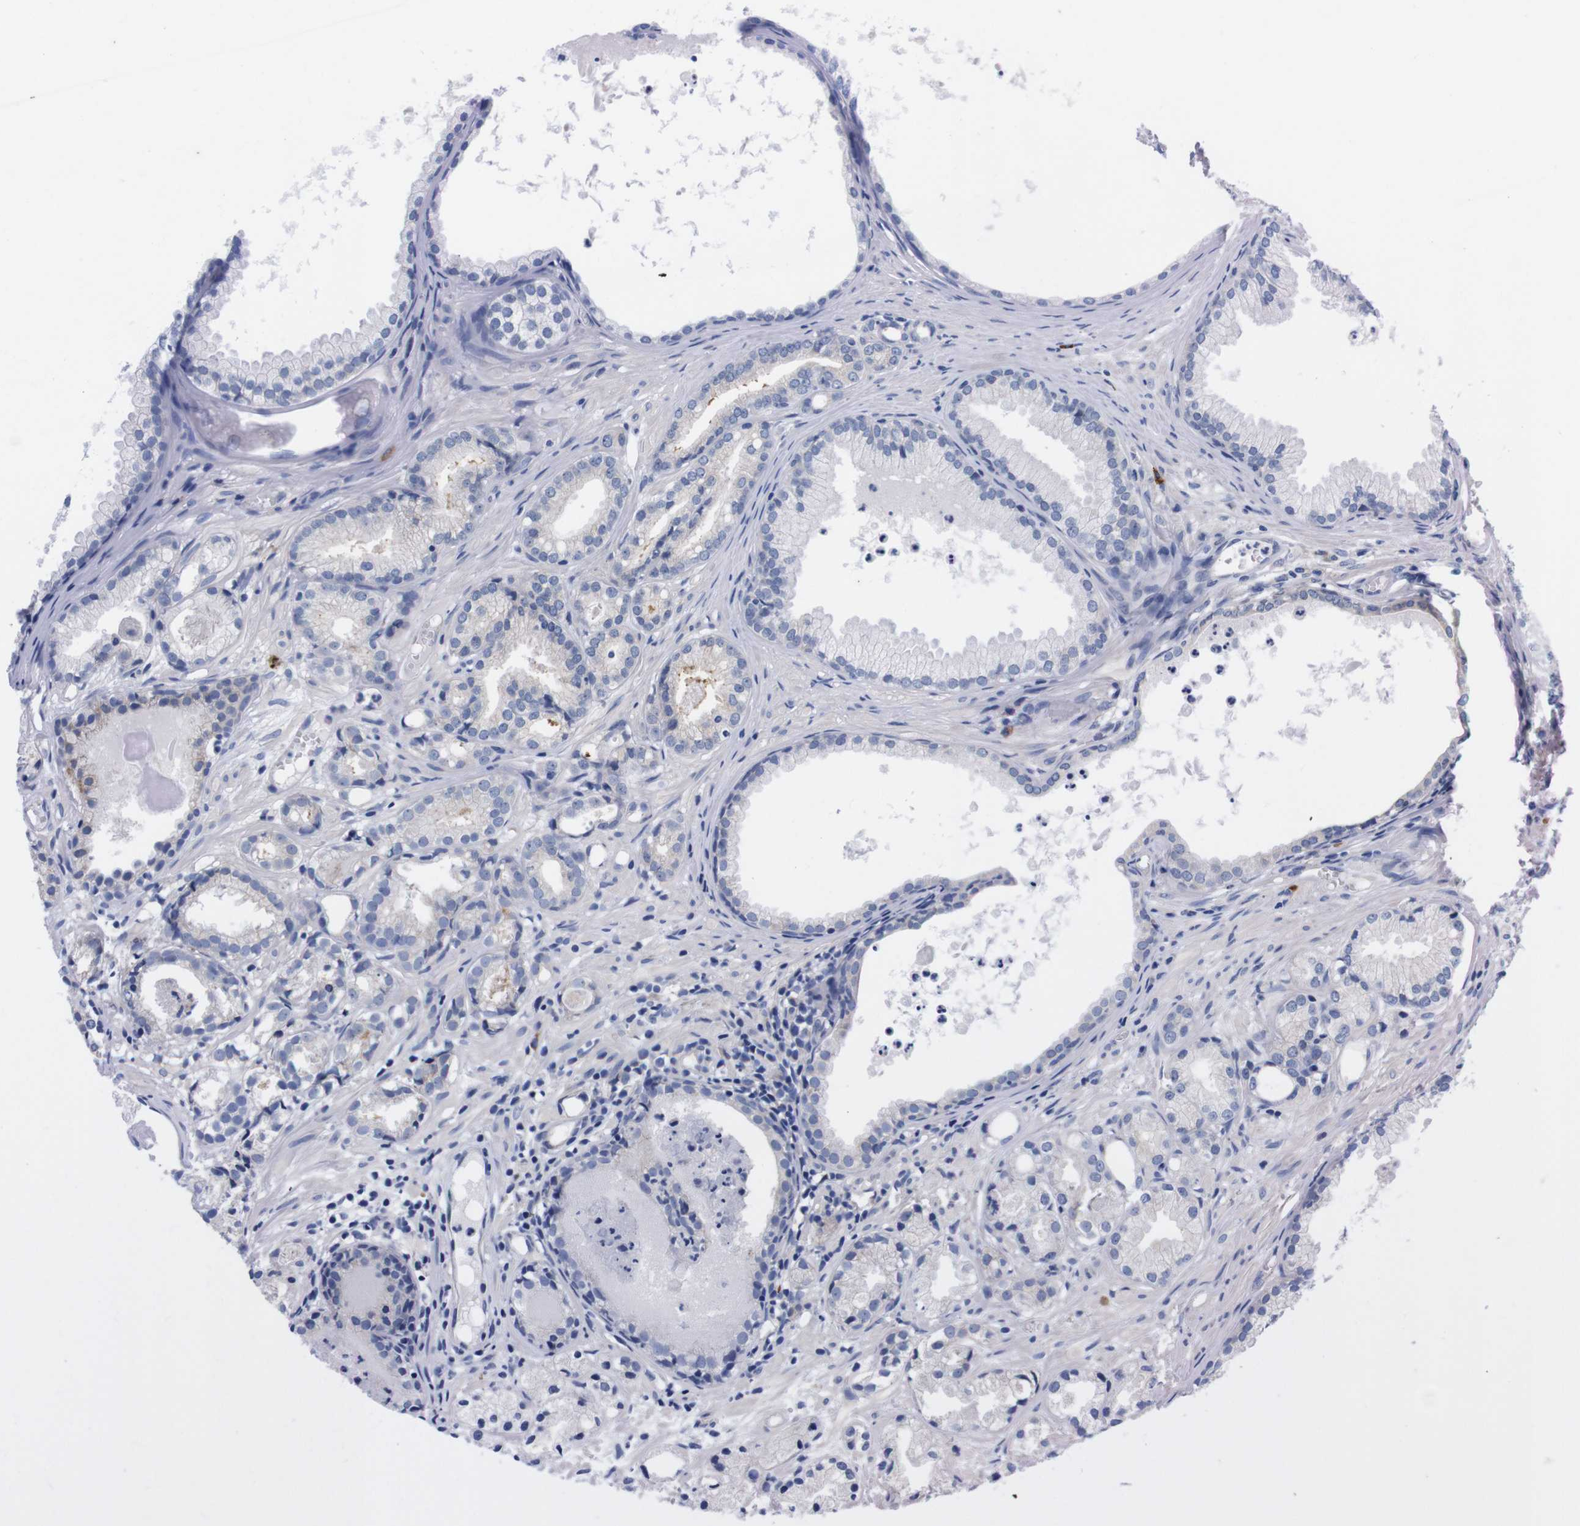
{"staining": {"intensity": "negative", "quantity": "none", "location": "none"}, "tissue": "prostate cancer", "cell_type": "Tumor cells", "image_type": "cancer", "snomed": [{"axis": "morphology", "description": "Adenocarcinoma, Low grade"}, {"axis": "topography", "description": "Prostate"}], "caption": "Immunohistochemistry micrograph of neoplastic tissue: prostate cancer (adenocarcinoma (low-grade)) stained with DAB (3,3'-diaminobenzidine) displays no significant protein staining in tumor cells. (DAB (3,3'-diaminobenzidine) immunohistochemistry, high magnification).", "gene": "NEBL", "patient": {"sex": "male", "age": 72}}